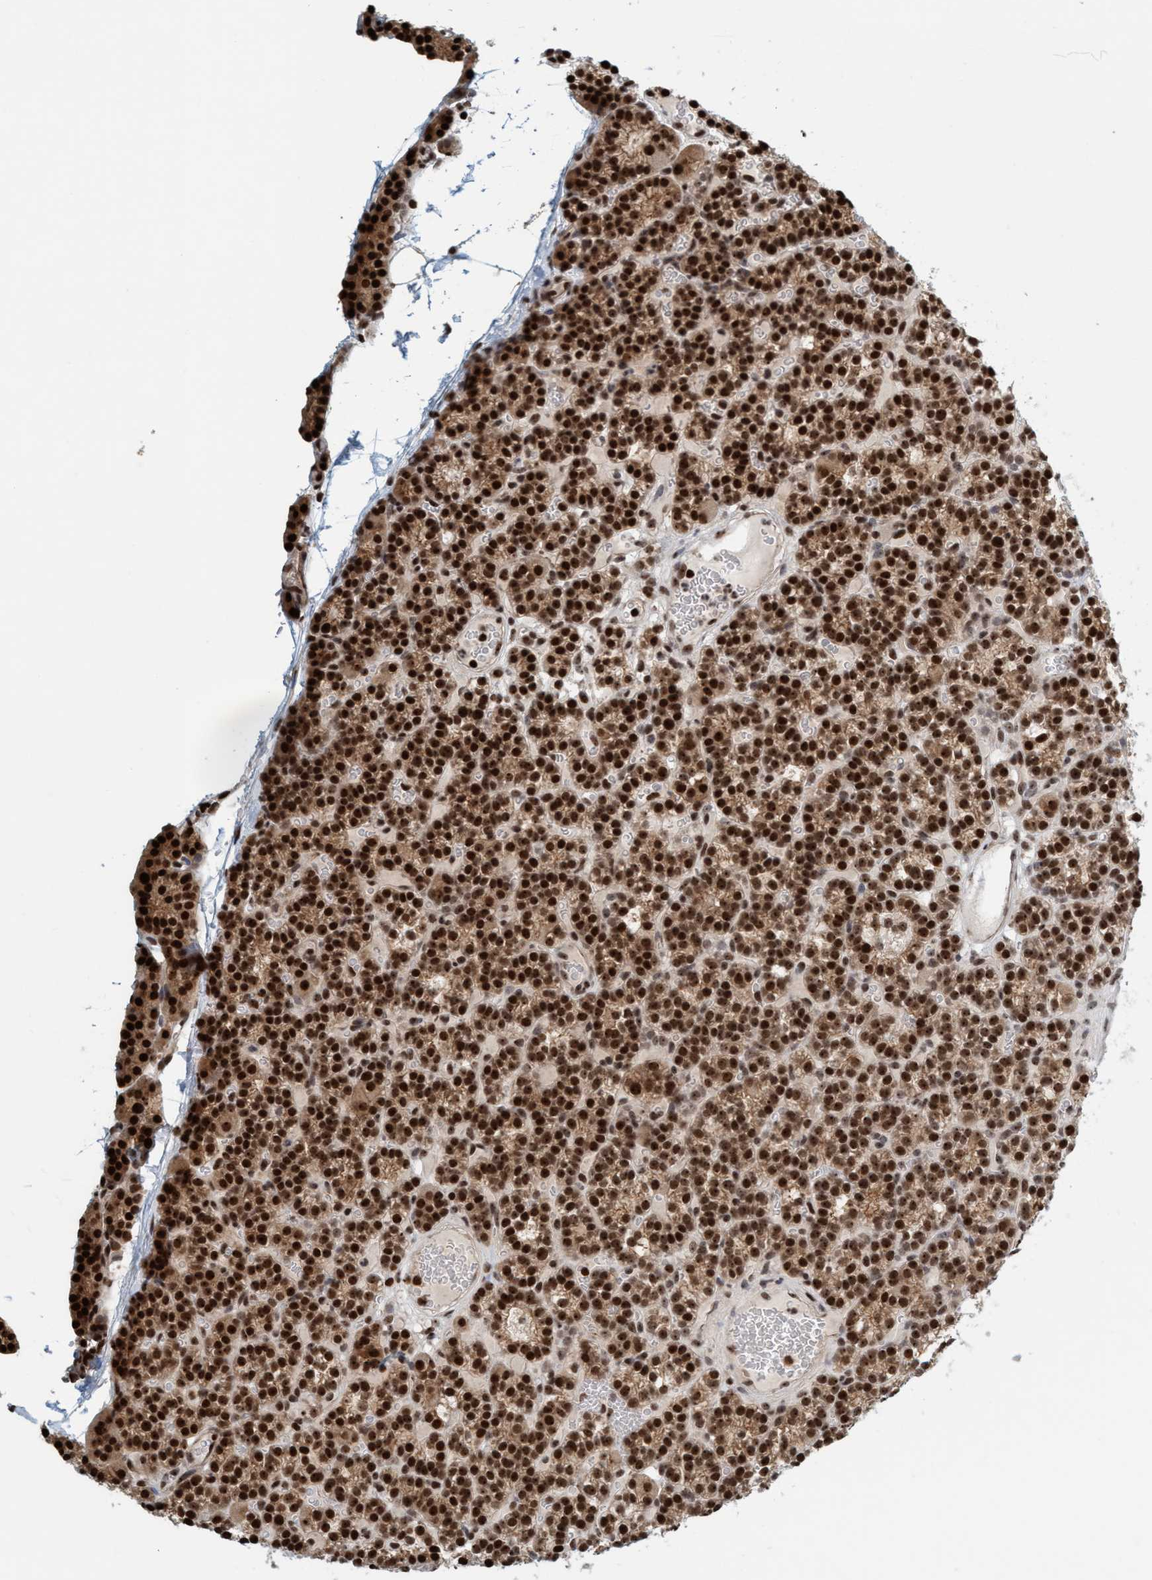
{"staining": {"intensity": "strong", "quantity": ">75%", "location": "cytoplasmic/membranous,nuclear"}, "tissue": "parathyroid gland", "cell_type": "Glandular cells", "image_type": "normal", "snomed": [{"axis": "morphology", "description": "Normal tissue, NOS"}, {"axis": "morphology", "description": "Adenoma, NOS"}, {"axis": "topography", "description": "Parathyroid gland"}], "caption": "Unremarkable parathyroid gland displays strong cytoplasmic/membranous,nuclear expression in about >75% of glandular cells, visualized by immunohistochemistry. (DAB (3,3'-diaminobenzidine) = brown stain, brightfield microscopy at high magnification).", "gene": "SMCR8", "patient": {"sex": "female", "age": 58}}